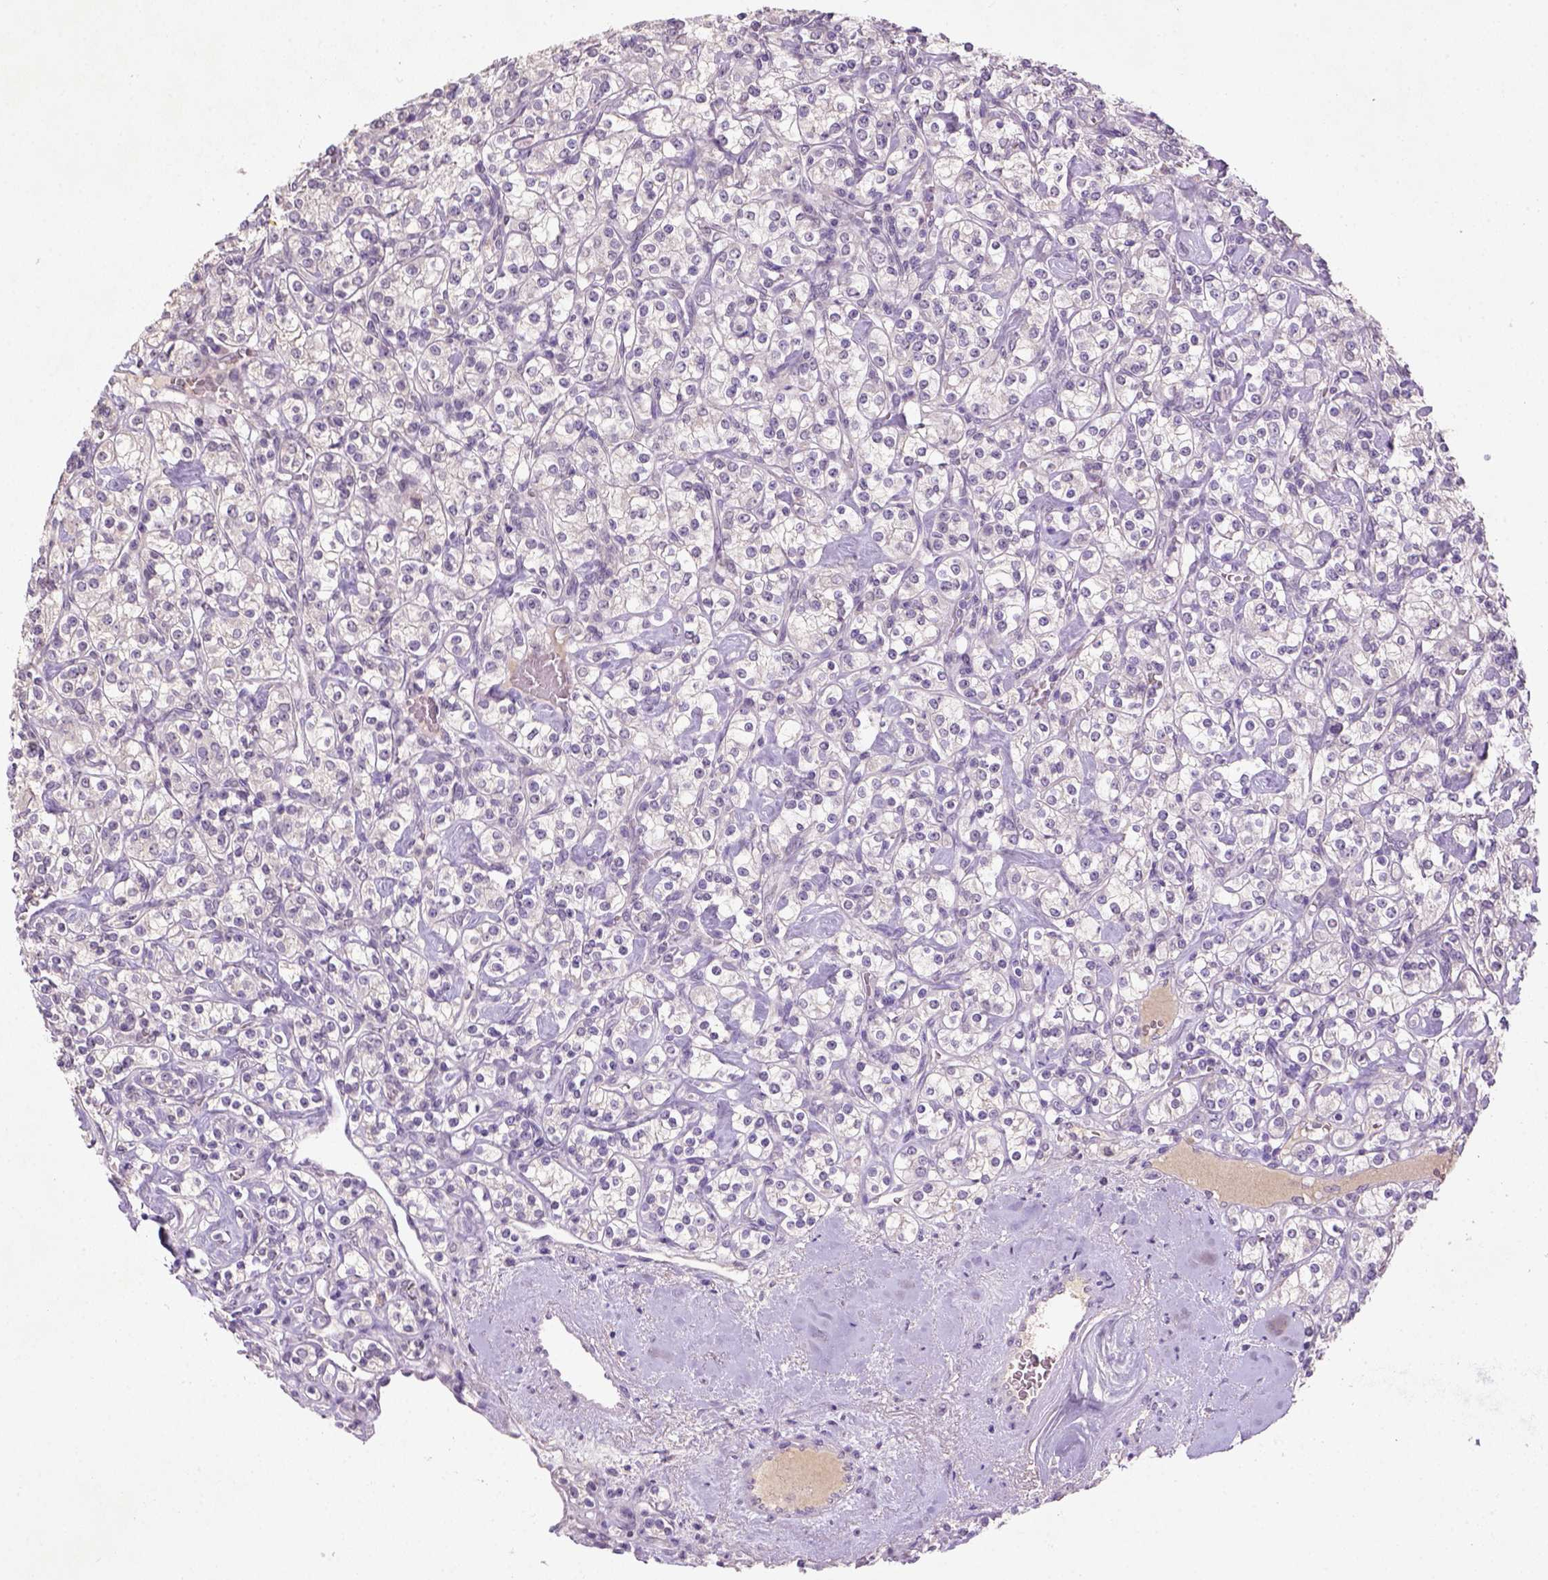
{"staining": {"intensity": "negative", "quantity": "none", "location": "none"}, "tissue": "renal cancer", "cell_type": "Tumor cells", "image_type": "cancer", "snomed": [{"axis": "morphology", "description": "Adenocarcinoma, NOS"}, {"axis": "topography", "description": "Kidney"}], "caption": "Tumor cells are negative for brown protein staining in renal cancer. Nuclei are stained in blue.", "gene": "NLGN2", "patient": {"sex": "male", "age": 77}}